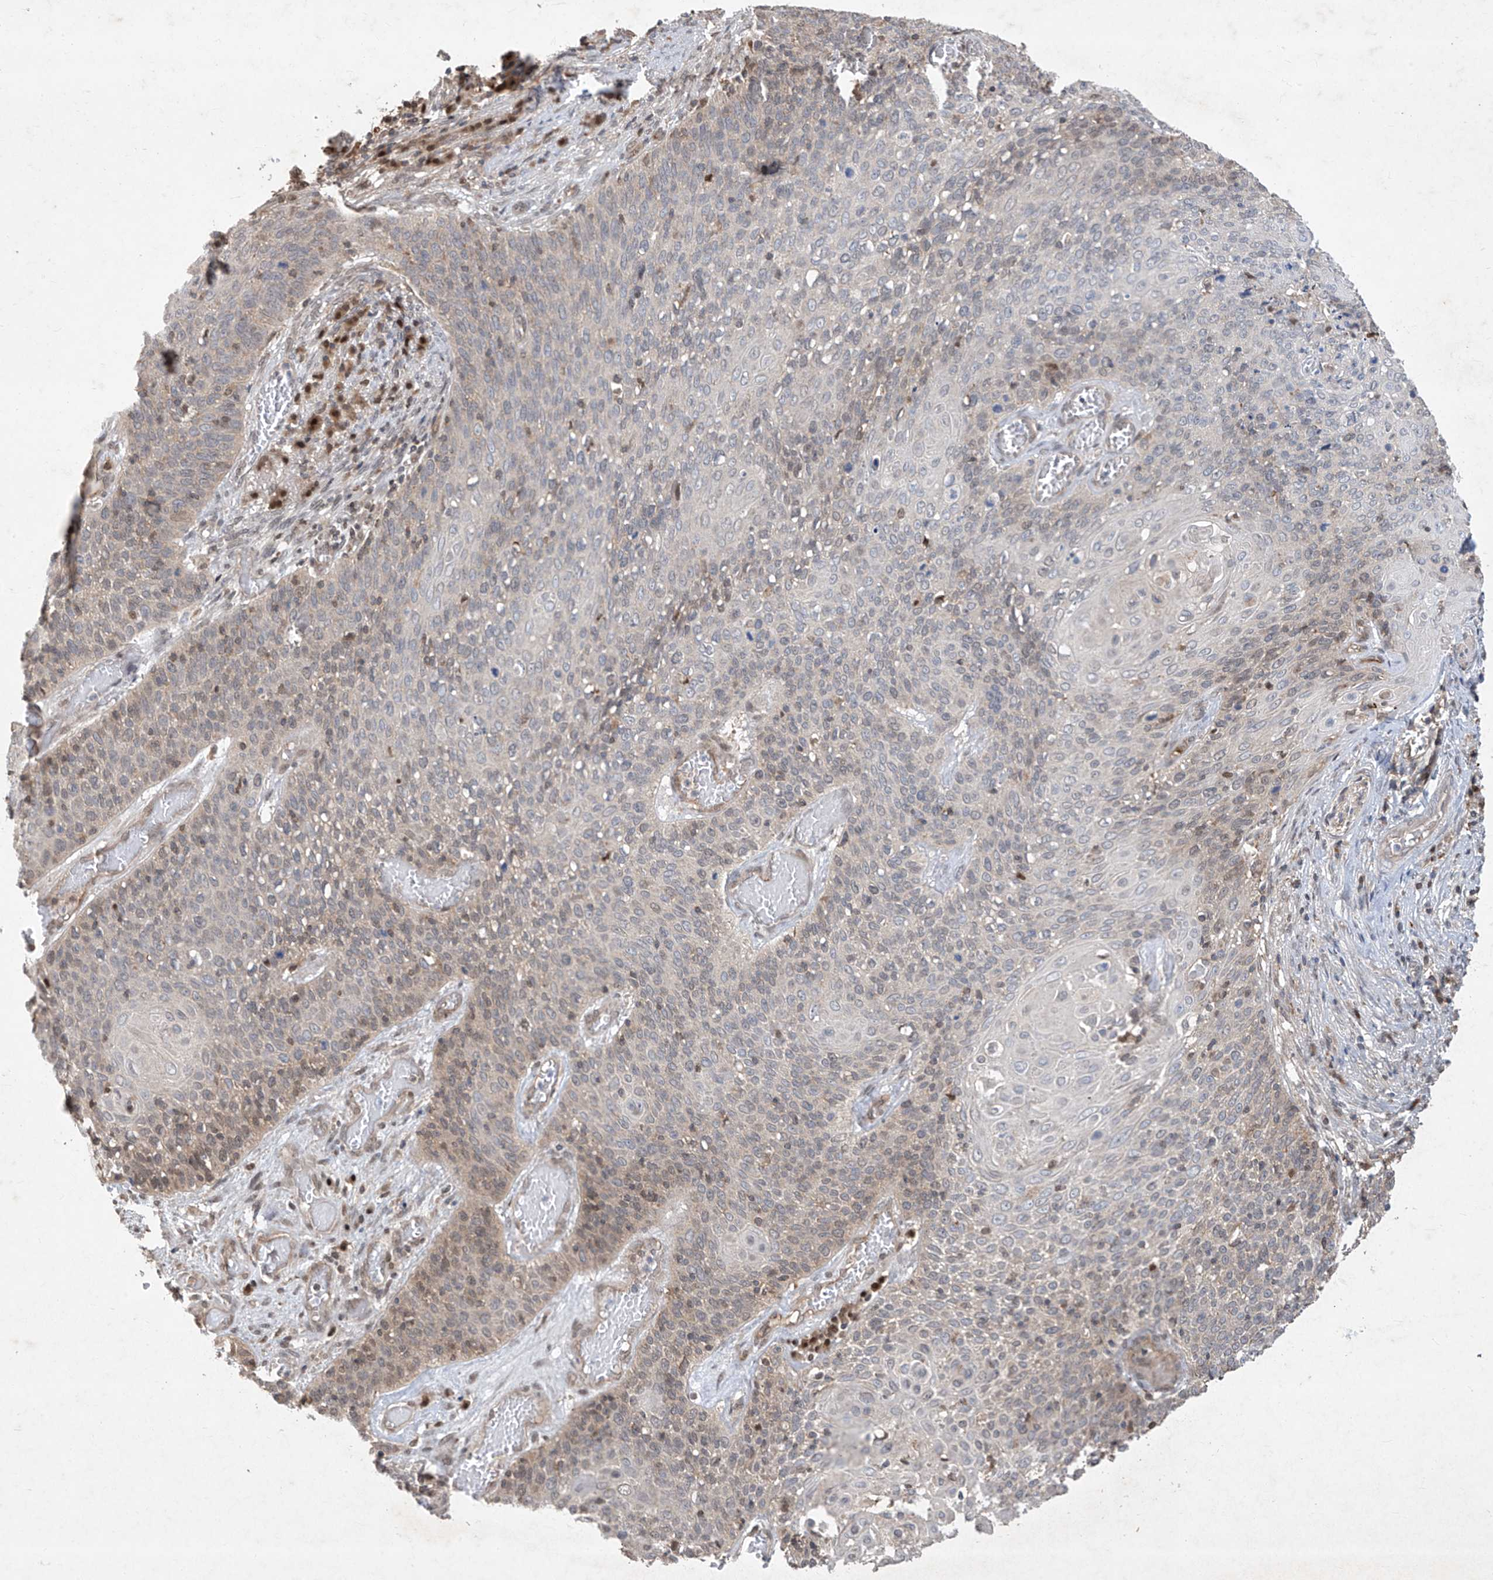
{"staining": {"intensity": "weak", "quantity": "<25%", "location": "cytoplasmic/membranous,nuclear"}, "tissue": "cervical cancer", "cell_type": "Tumor cells", "image_type": "cancer", "snomed": [{"axis": "morphology", "description": "Squamous cell carcinoma, NOS"}, {"axis": "topography", "description": "Cervix"}], "caption": "Immunohistochemistry of cervical cancer (squamous cell carcinoma) demonstrates no positivity in tumor cells.", "gene": "ZNF358", "patient": {"sex": "female", "age": 39}}